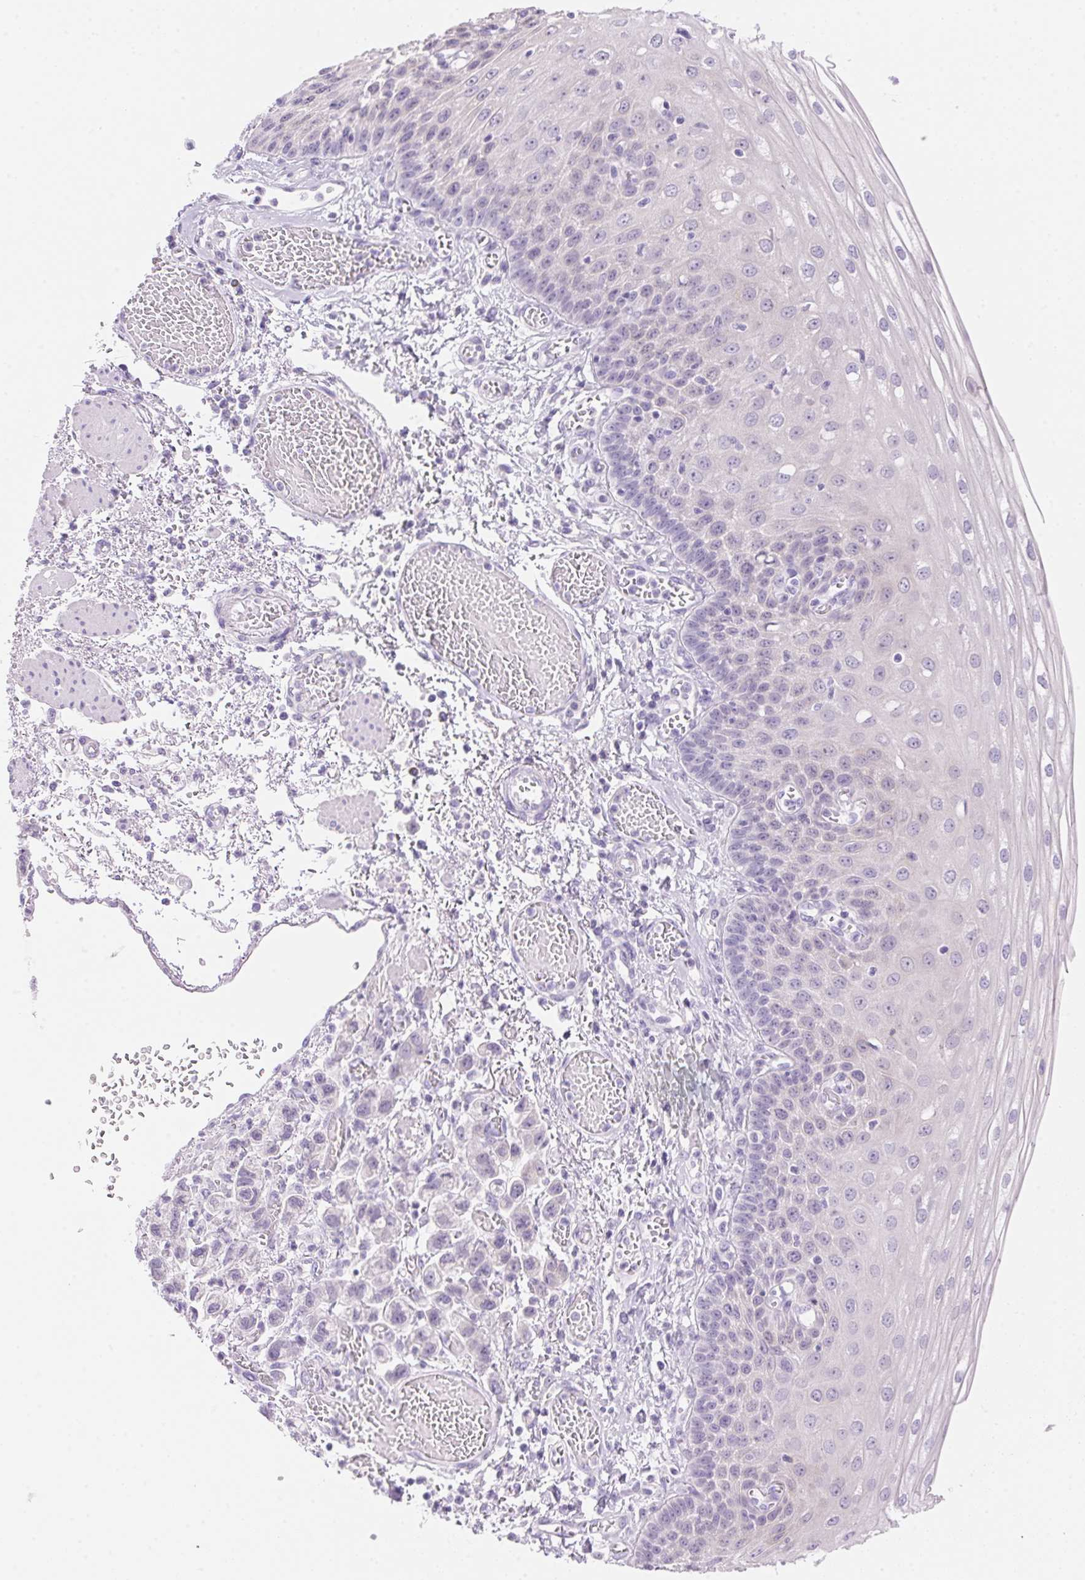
{"staining": {"intensity": "negative", "quantity": "none", "location": "none"}, "tissue": "esophagus", "cell_type": "Squamous epithelial cells", "image_type": "normal", "snomed": [{"axis": "morphology", "description": "Normal tissue, NOS"}, {"axis": "morphology", "description": "Adenocarcinoma, NOS"}, {"axis": "topography", "description": "Esophagus"}], "caption": "A micrograph of human esophagus is negative for staining in squamous epithelial cells. (Stains: DAB (3,3'-diaminobenzidine) immunohistochemistry (IHC) with hematoxylin counter stain, Microscopy: brightfield microscopy at high magnification).", "gene": "DHCR24", "patient": {"sex": "male", "age": 81}}